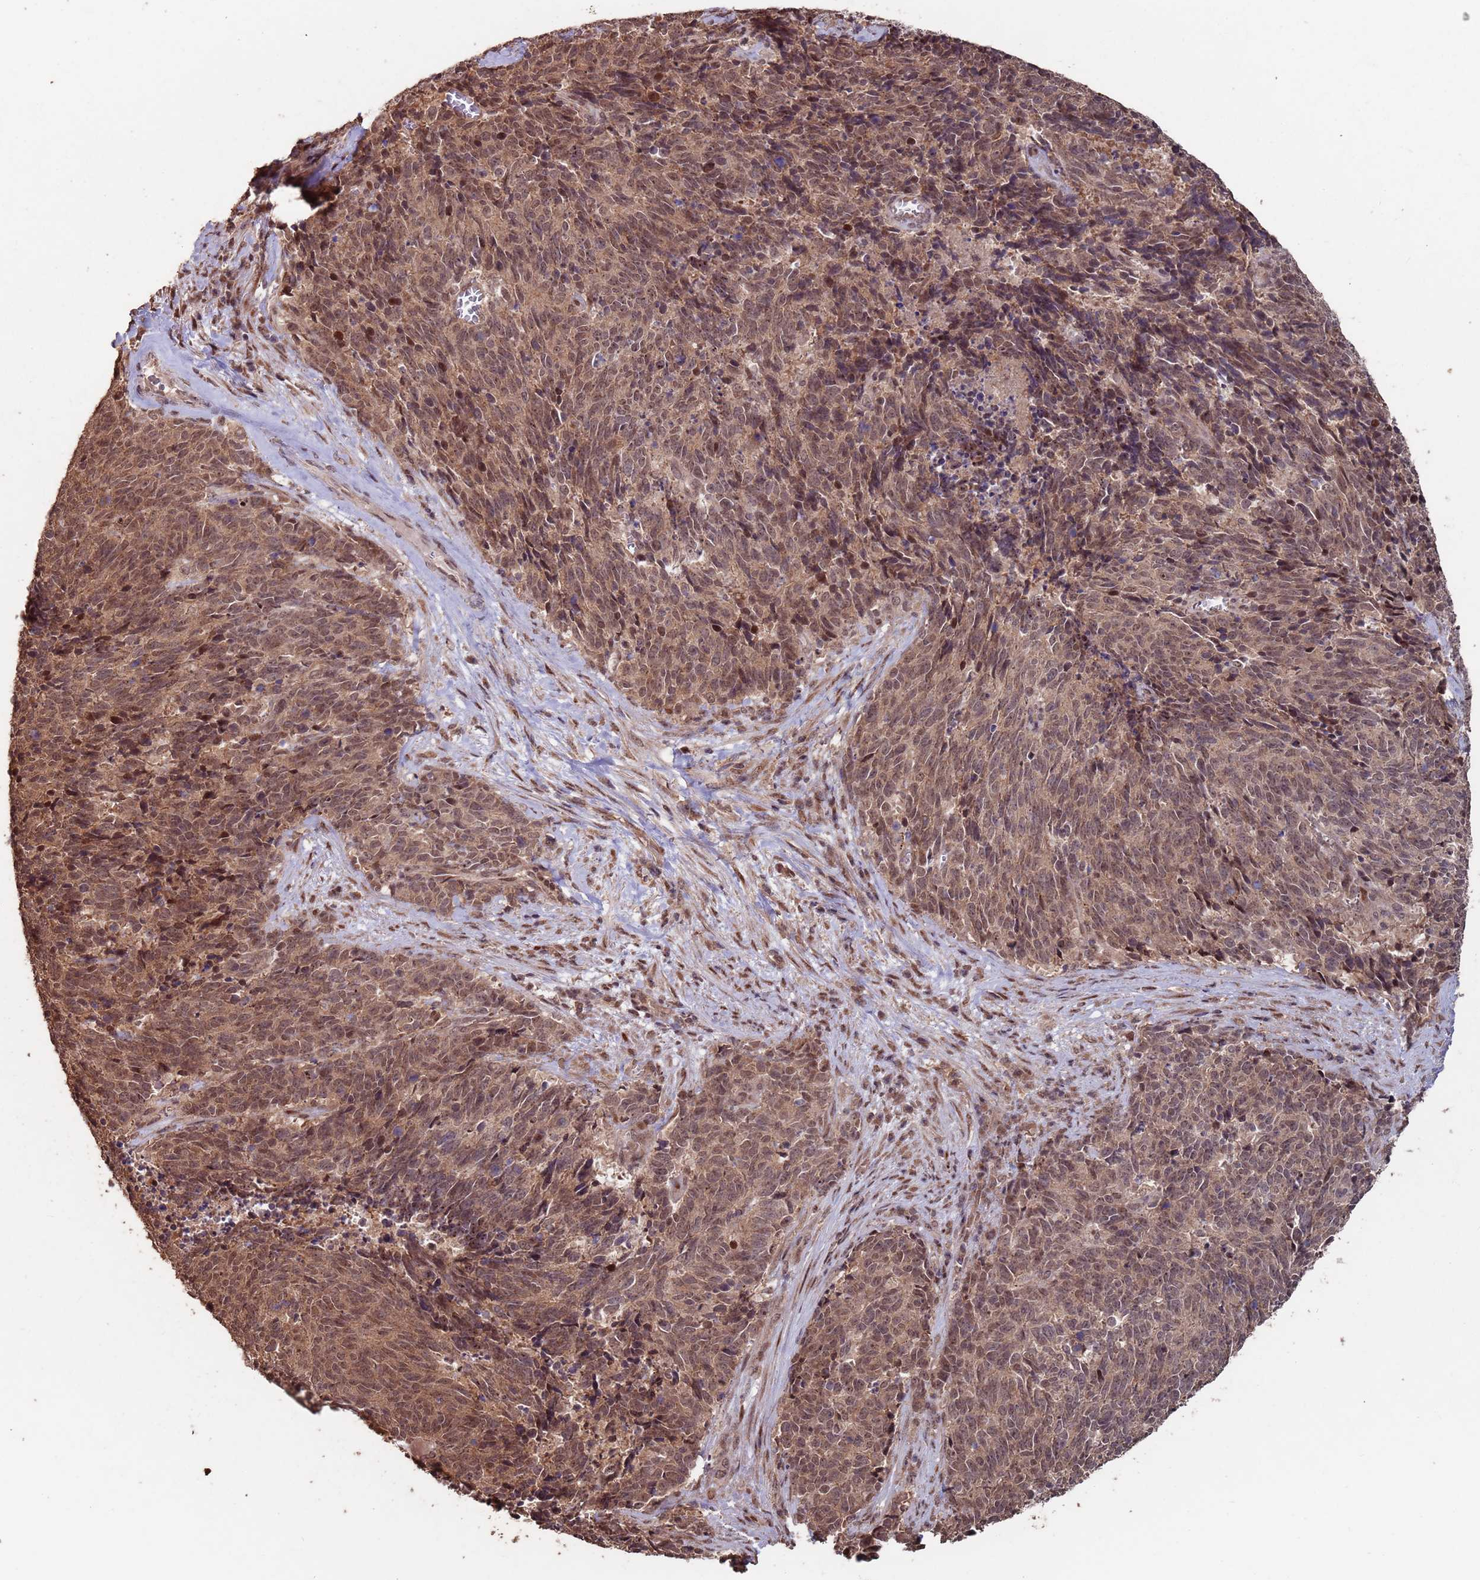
{"staining": {"intensity": "moderate", "quantity": ">75%", "location": "cytoplasmic/membranous,nuclear"}, "tissue": "cervical cancer", "cell_type": "Tumor cells", "image_type": "cancer", "snomed": [{"axis": "morphology", "description": "Squamous cell carcinoma, NOS"}, {"axis": "topography", "description": "Cervix"}], "caption": "A brown stain labels moderate cytoplasmic/membranous and nuclear staining of a protein in human squamous cell carcinoma (cervical) tumor cells. (DAB = brown stain, brightfield microscopy at high magnification).", "gene": "PRR7", "patient": {"sex": "female", "age": 29}}